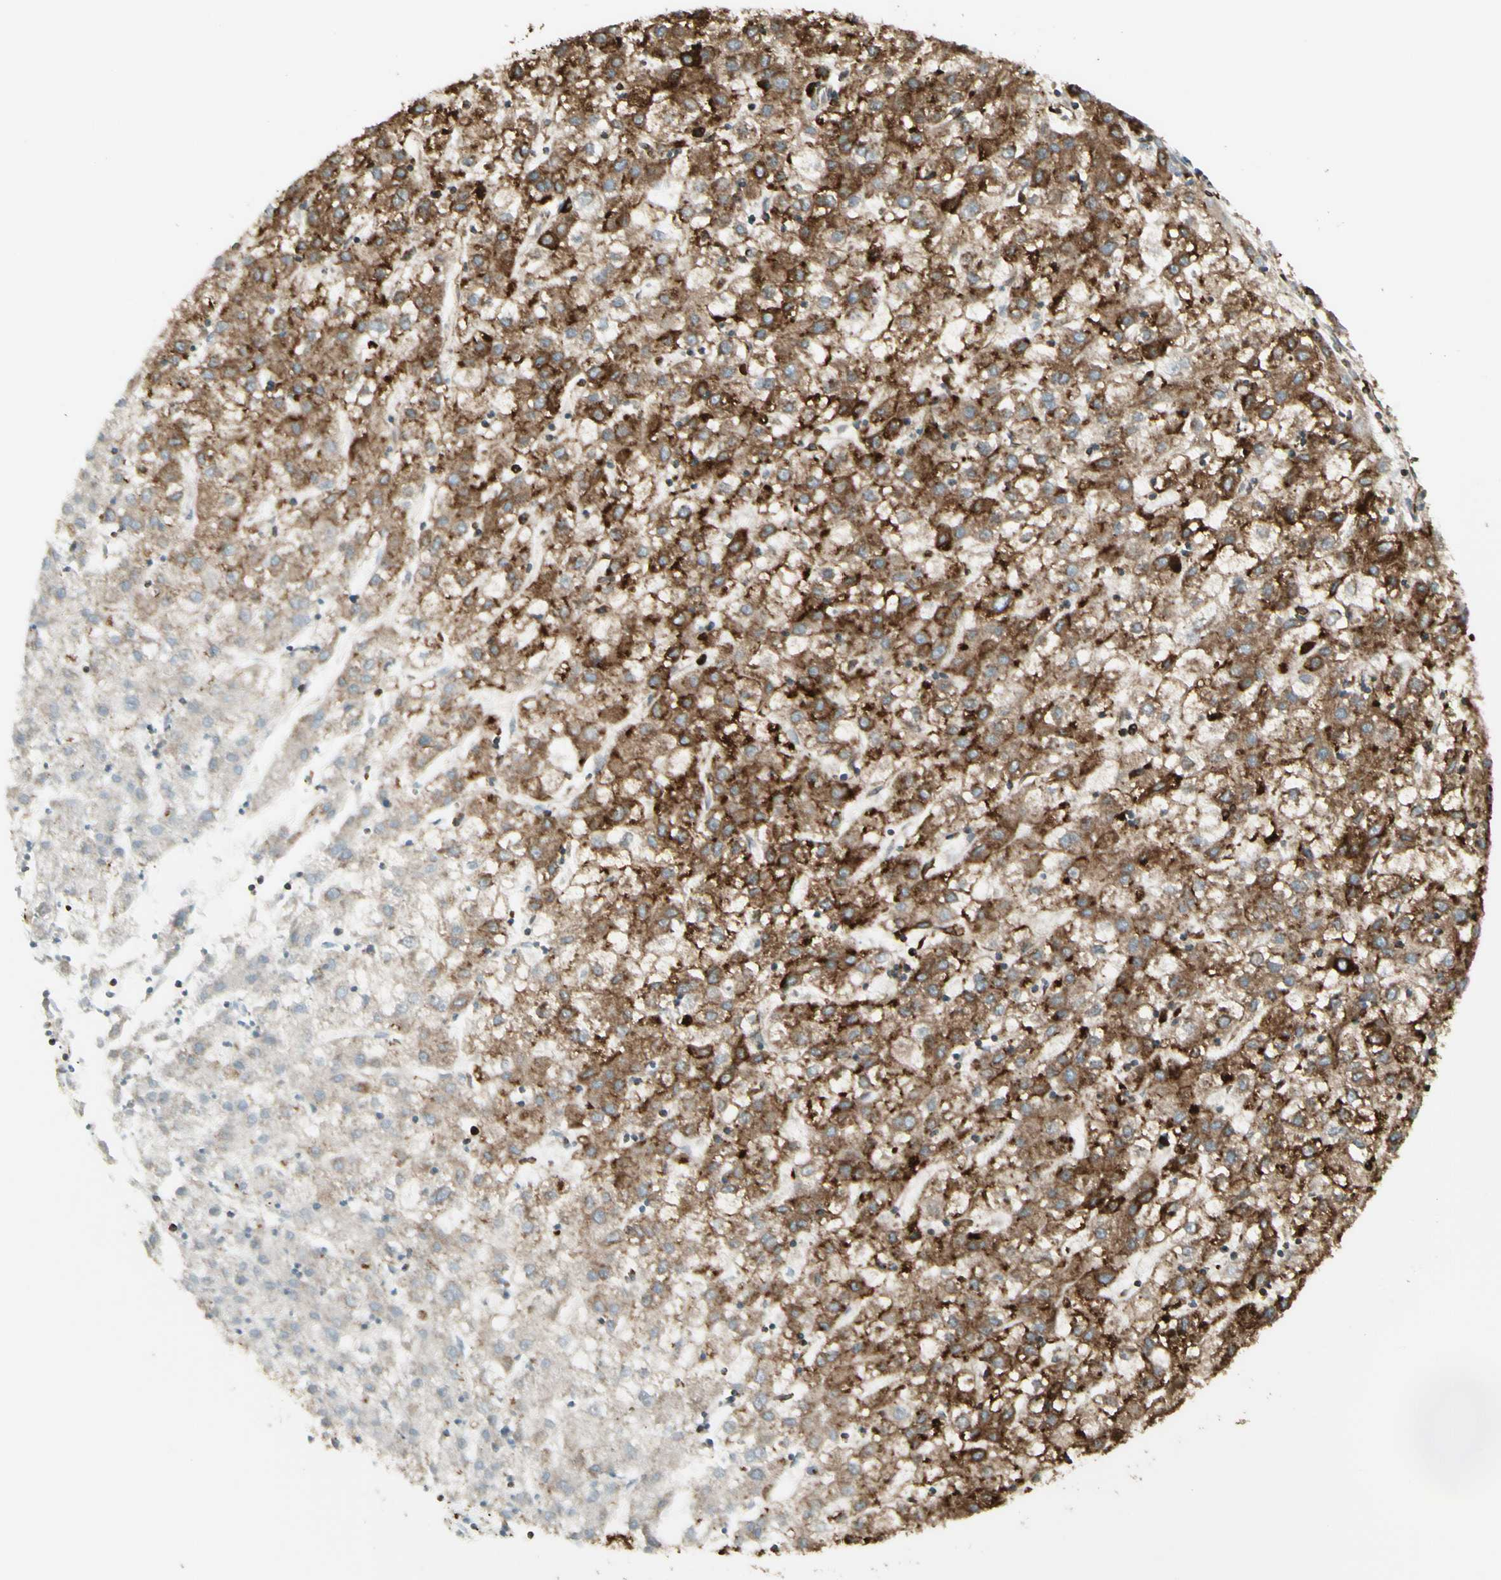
{"staining": {"intensity": "moderate", "quantity": ">75%", "location": "cytoplasmic/membranous"}, "tissue": "liver cancer", "cell_type": "Tumor cells", "image_type": "cancer", "snomed": [{"axis": "morphology", "description": "Carcinoma, Hepatocellular, NOS"}, {"axis": "topography", "description": "Liver"}], "caption": "This is an image of immunohistochemistry staining of hepatocellular carcinoma (liver), which shows moderate positivity in the cytoplasmic/membranous of tumor cells.", "gene": "CANX", "patient": {"sex": "male", "age": 72}}